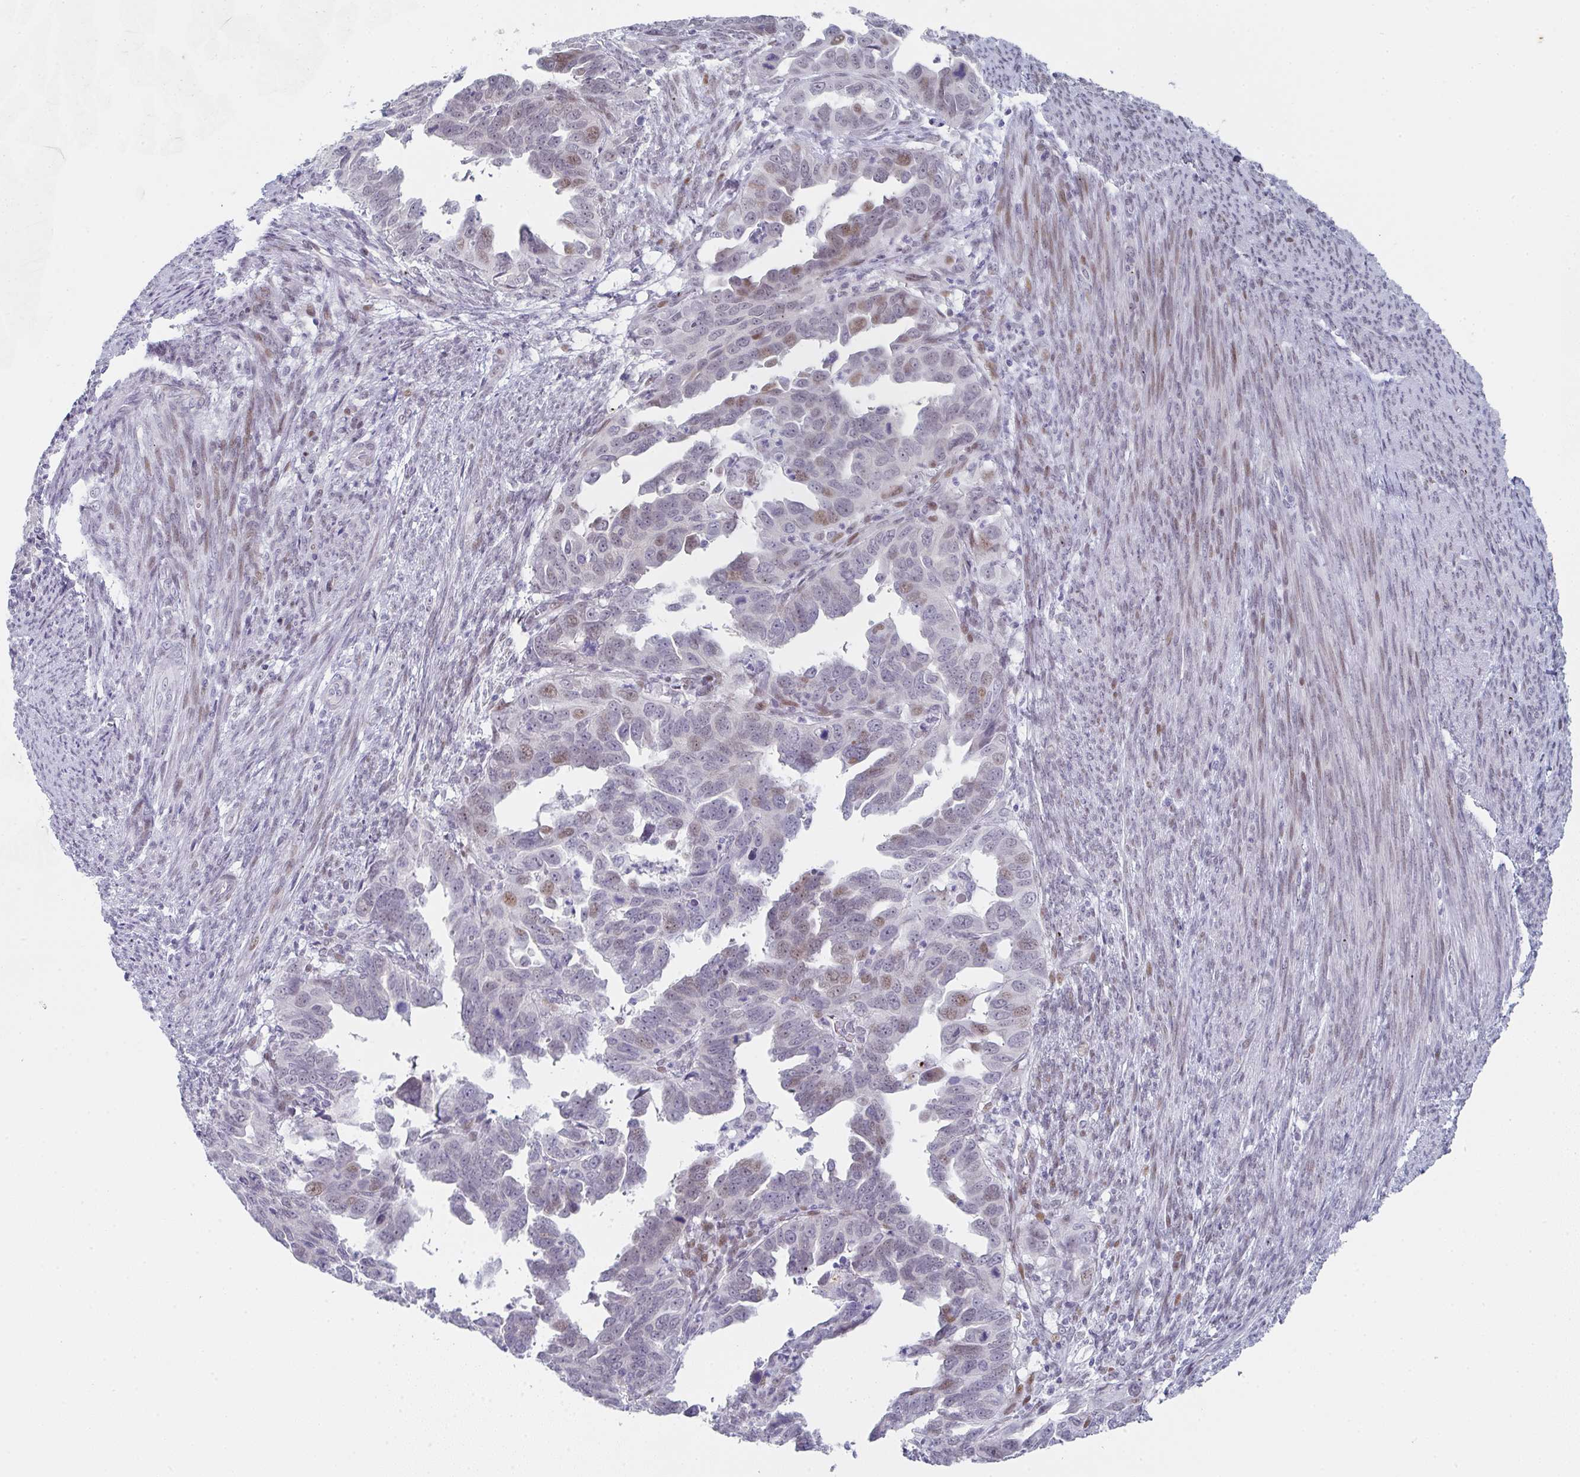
{"staining": {"intensity": "moderate", "quantity": "<25%", "location": "nuclear"}, "tissue": "endometrial cancer", "cell_type": "Tumor cells", "image_type": "cancer", "snomed": [{"axis": "morphology", "description": "Adenocarcinoma, NOS"}, {"axis": "topography", "description": "Endometrium"}], "caption": "Human endometrial adenocarcinoma stained for a protein (brown) exhibits moderate nuclear positive staining in approximately <25% of tumor cells.", "gene": "POU2AF2", "patient": {"sex": "female", "age": 65}}